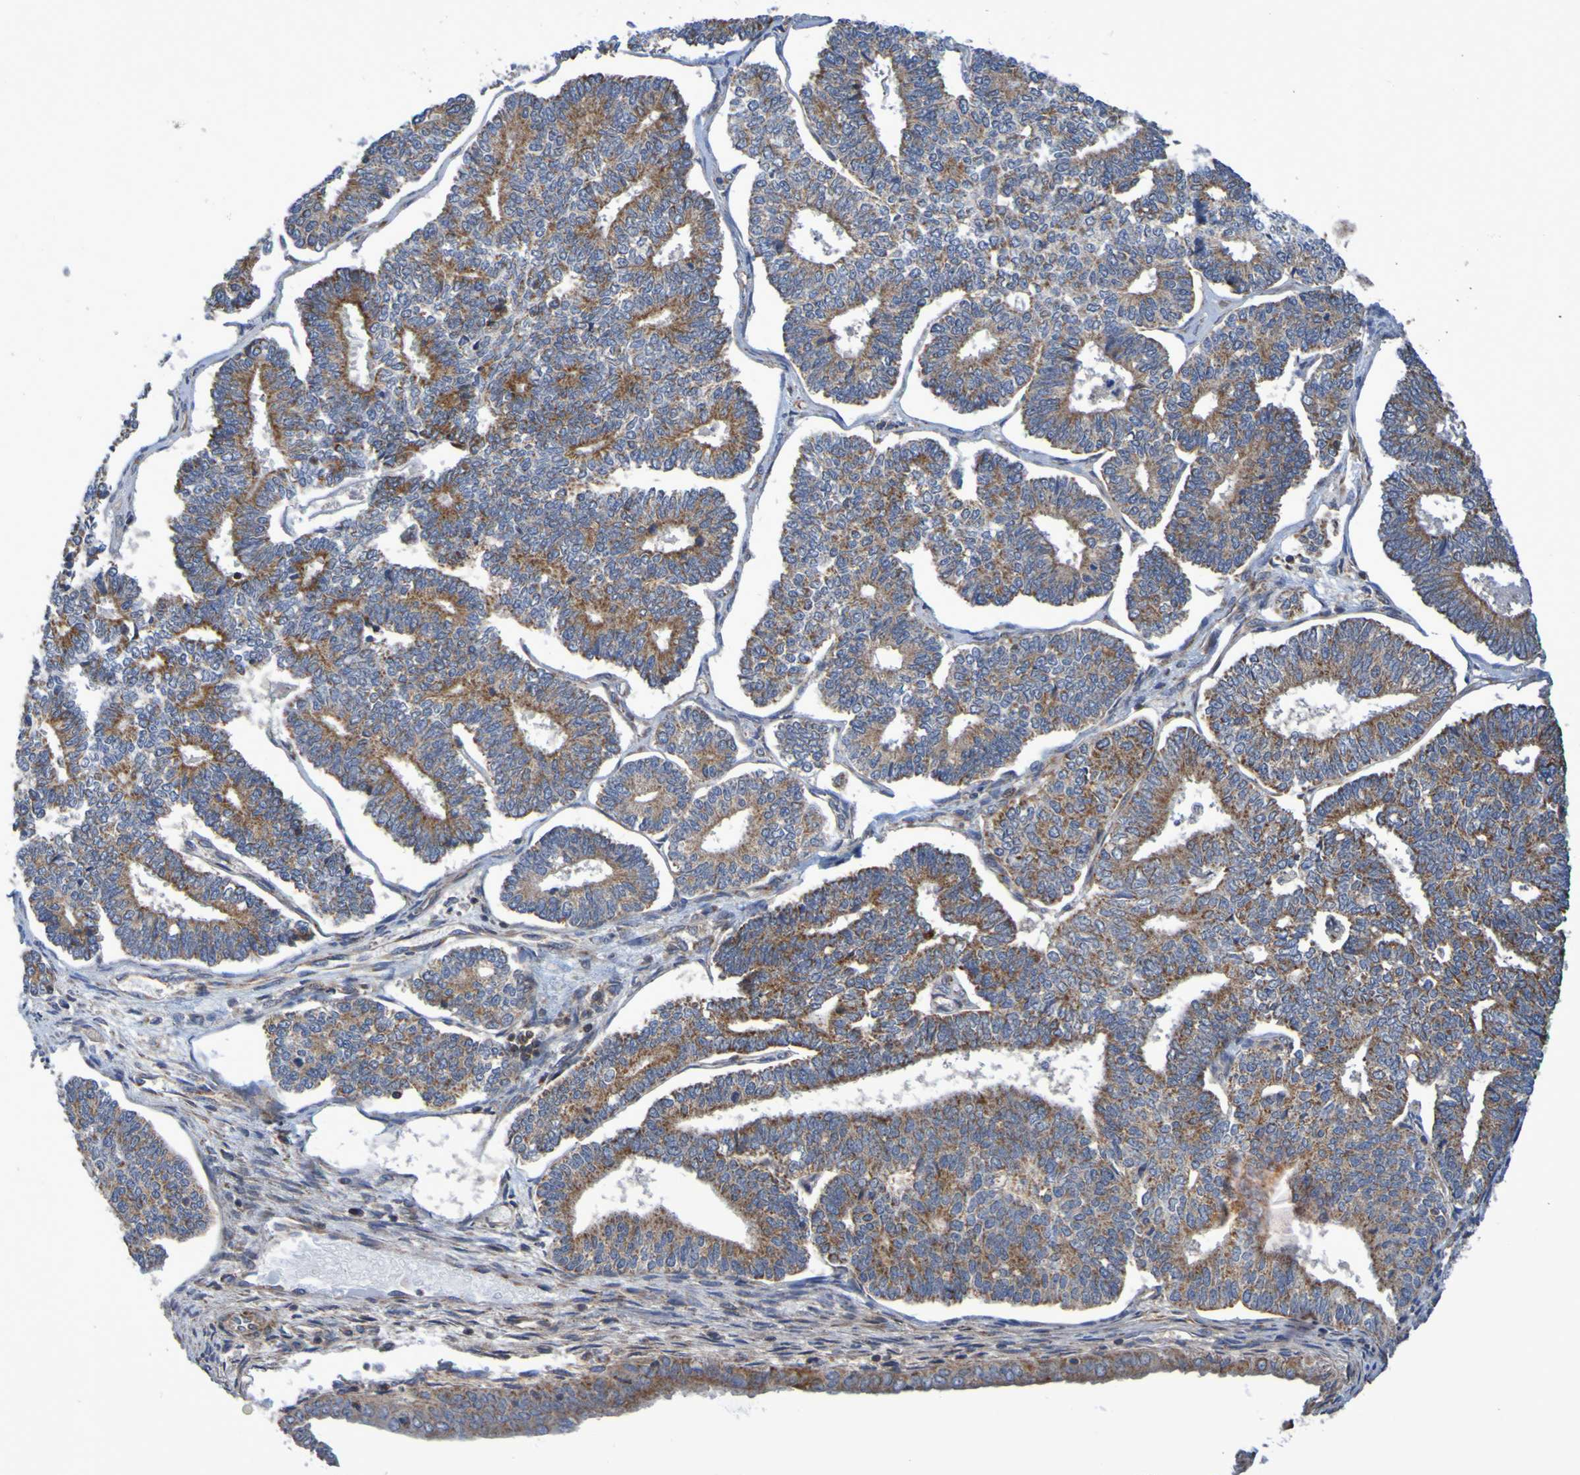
{"staining": {"intensity": "moderate", "quantity": ">75%", "location": "cytoplasmic/membranous"}, "tissue": "endometrial cancer", "cell_type": "Tumor cells", "image_type": "cancer", "snomed": [{"axis": "morphology", "description": "Adenocarcinoma, NOS"}, {"axis": "topography", "description": "Endometrium"}], "caption": "Protein expression analysis of human endometrial adenocarcinoma reveals moderate cytoplasmic/membranous staining in approximately >75% of tumor cells.", "gene": "CCDC51", "patient": {"sex": "female", "age": 70}}